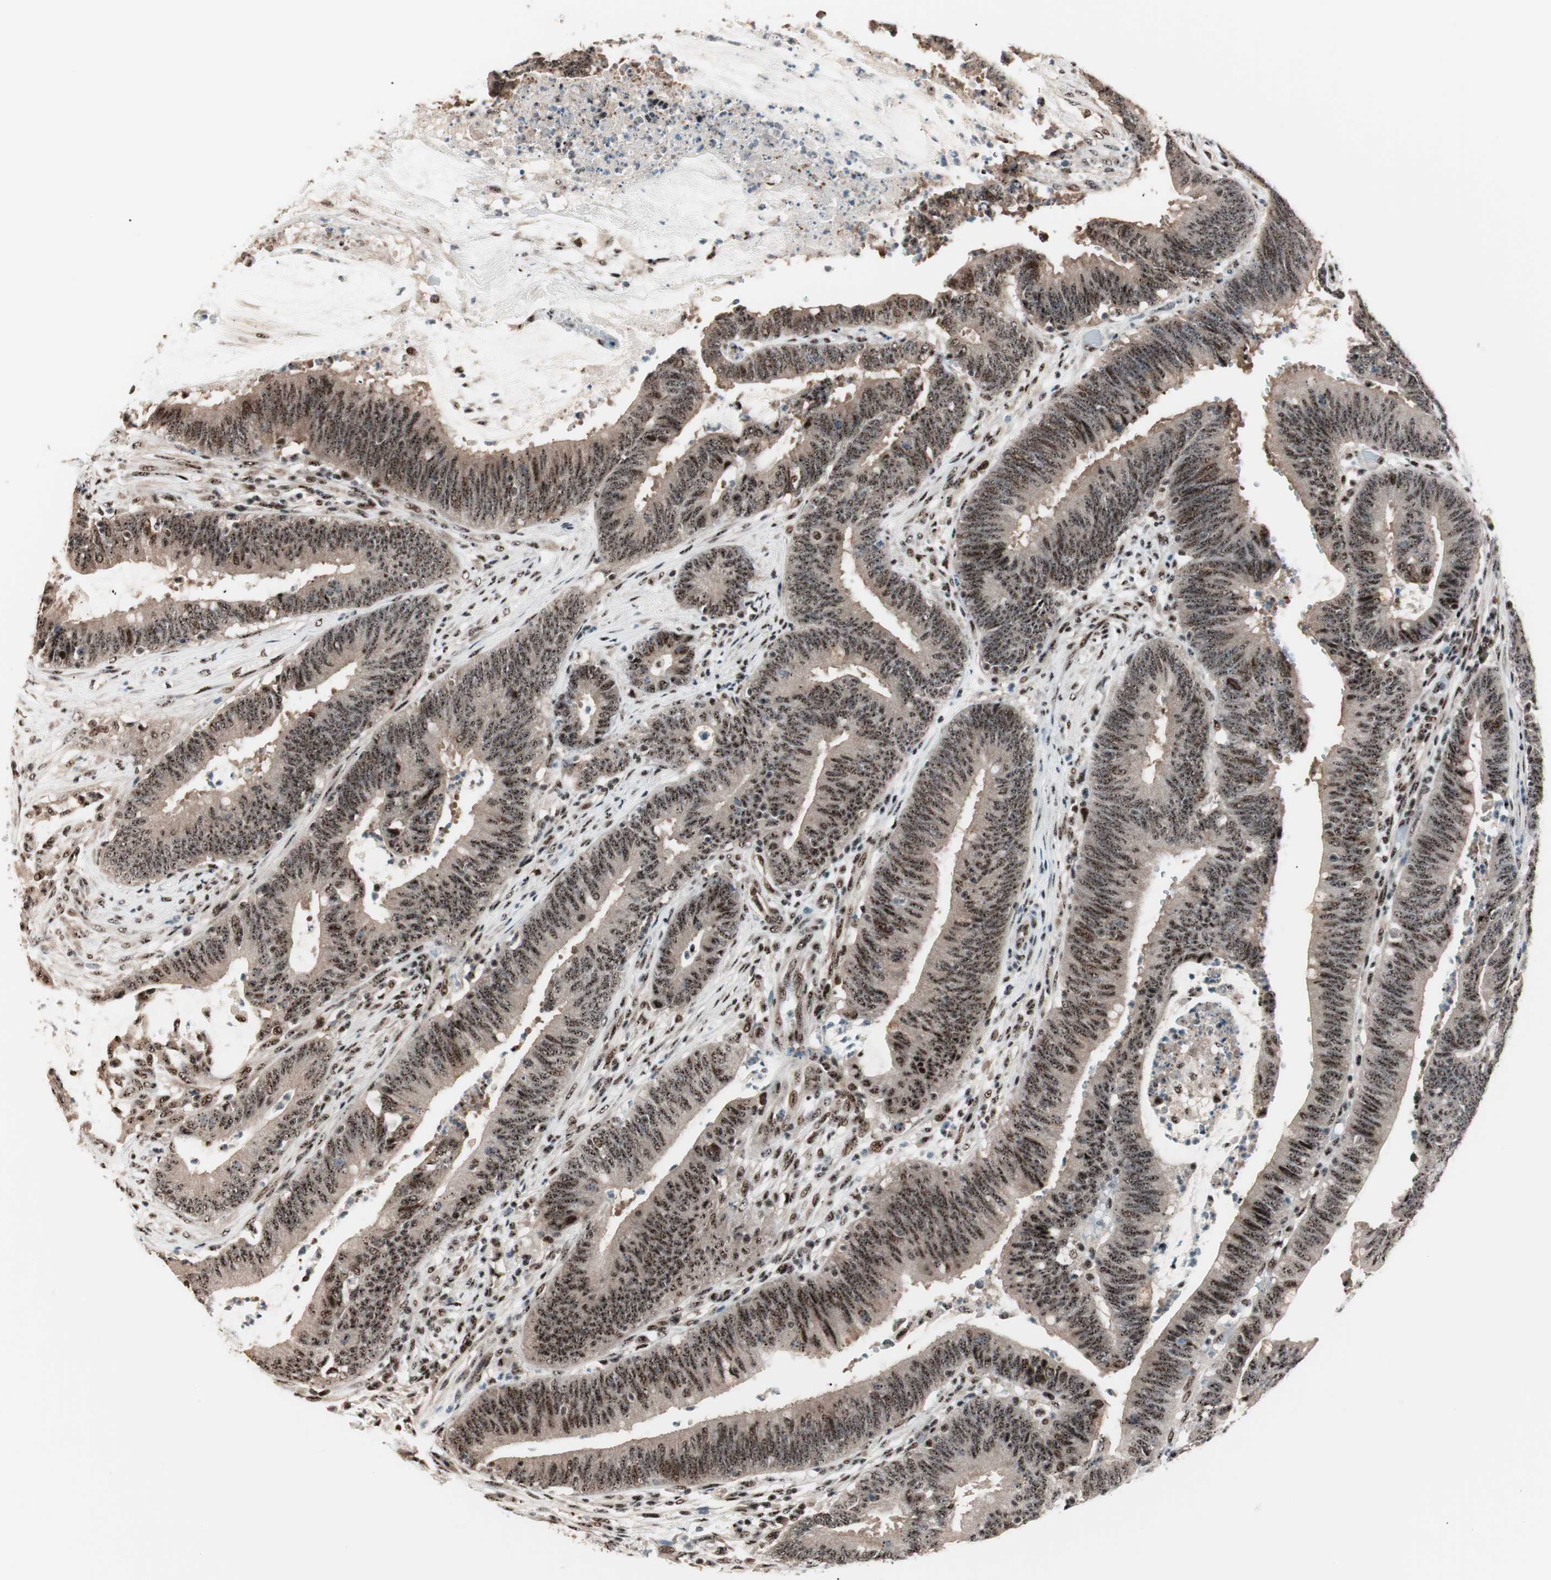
{"staining": {"intensity": "strong", "quantity": ">75%", "location": "cytoplasmic/membranous,nuclear"}, "tissue": "colorectal cancer", "cell_type": "Tumor cells", "image_type": "cancer", "snomed": [{"axis": "morphology", "description": "Adenocarcinoma, NOS"}, {"axis": "topography", "description": "Rectum"}], "caption": "Immunohistochemistry (IHC) of human adenocarcinoma (colorectal) reveals high levels of strong cytoplasmic/membranous and nuclear staining in approximately >75% of tumor cells.", "gene": "NR5A2", "patient": {"sex": "female", "age": 66}}